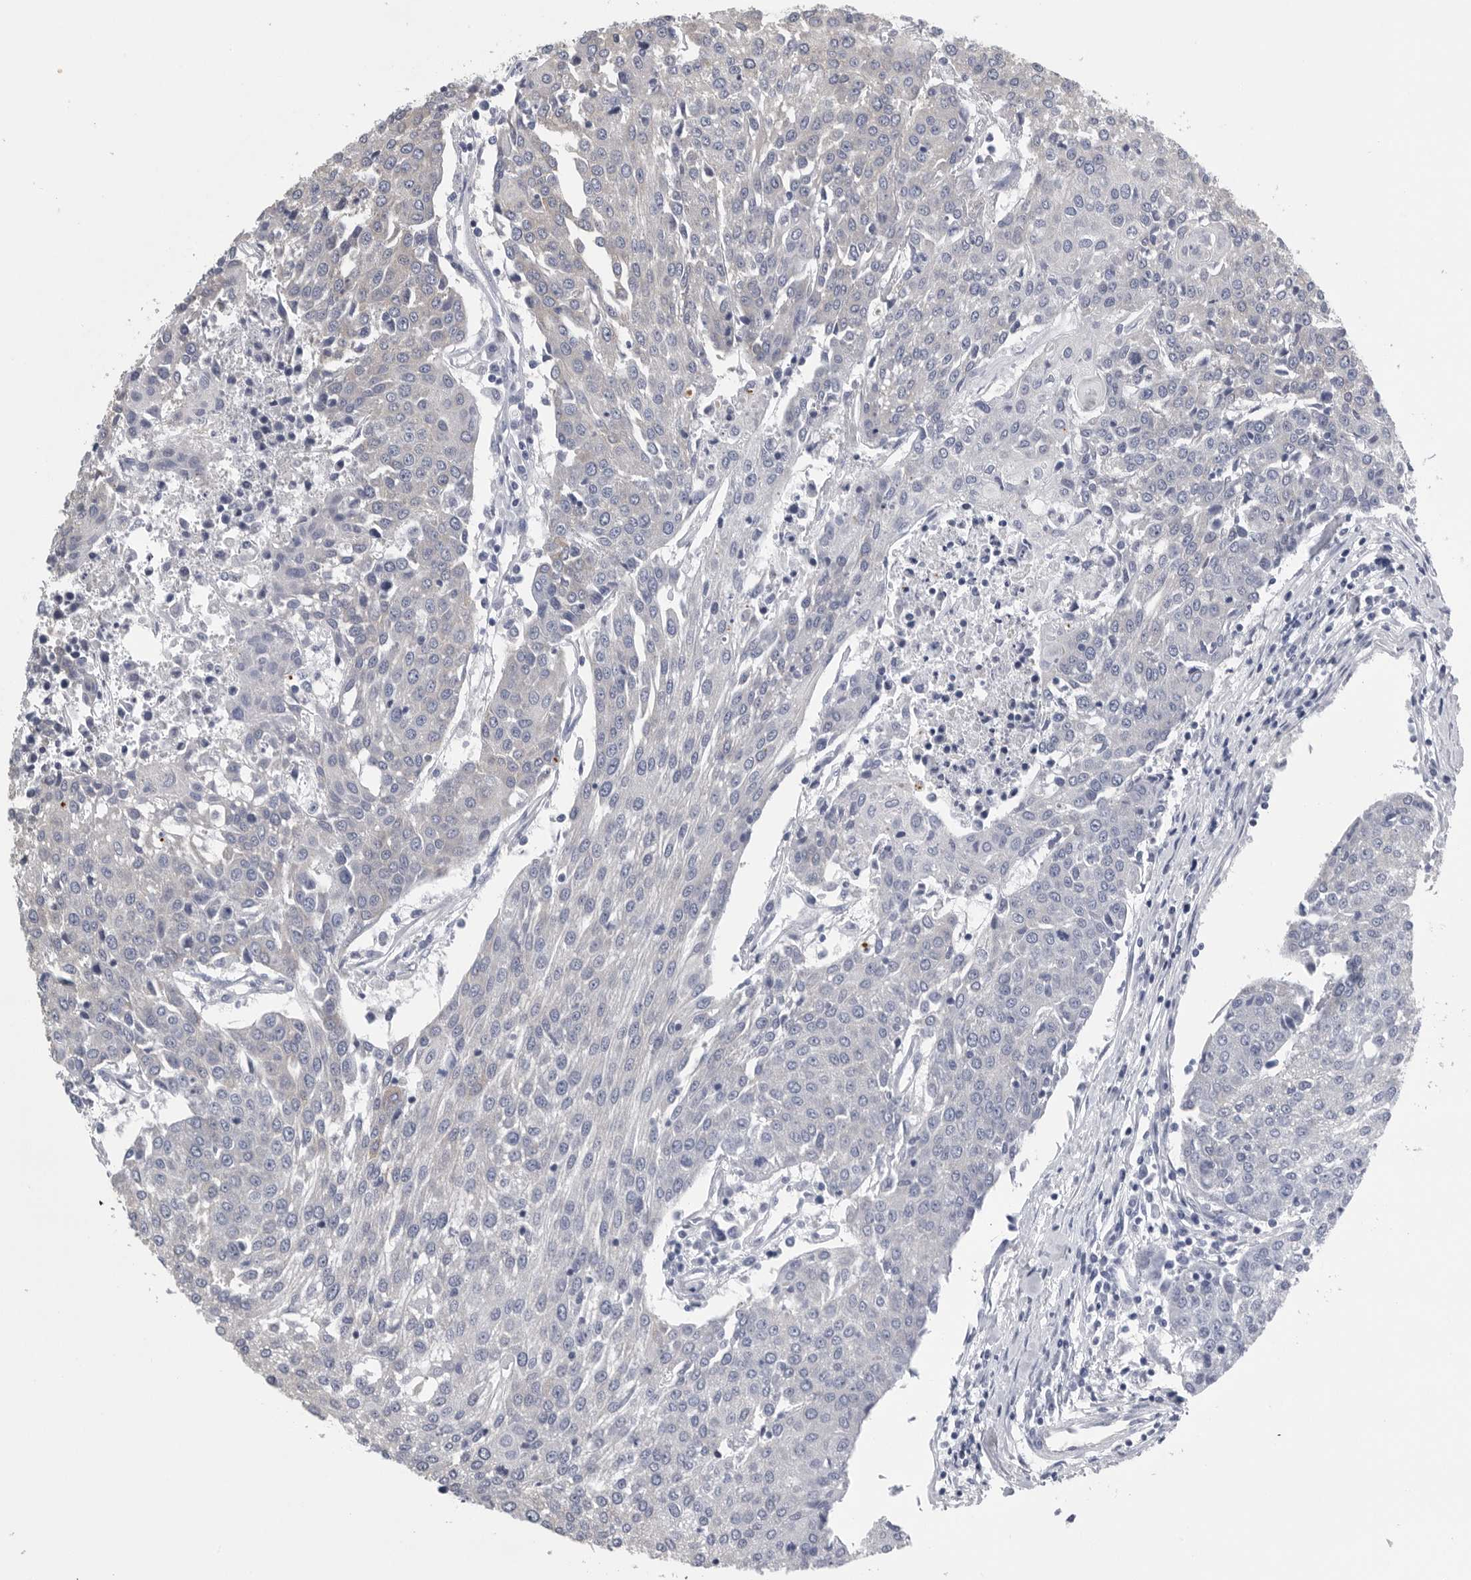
{"staining": {"intensity": "negative", "quantity": "none", "location": "none"}, "tissue": "urothelial cancer", "cell_type": "Tumor cells", "image_type": "cancer", "snomed": [{"axis": "morphology", "description": "Urothelial carcinoma, High grade"}, {"axis": "topography", "description": "Urinary bladder"}], "caption": "The immunohistochemistry image has no significant staining in tumor cells of urothelial carcinoma (high-grade) tissue. (Stains: DAB (3,3'-diaminobenzidine) immunohistochemistry with hematoxylin counter stain, Microscopy: brightfield microscopy at high magnification).", "gene": "PDCD4", "patient": {"sex": "female", "age": 85}}